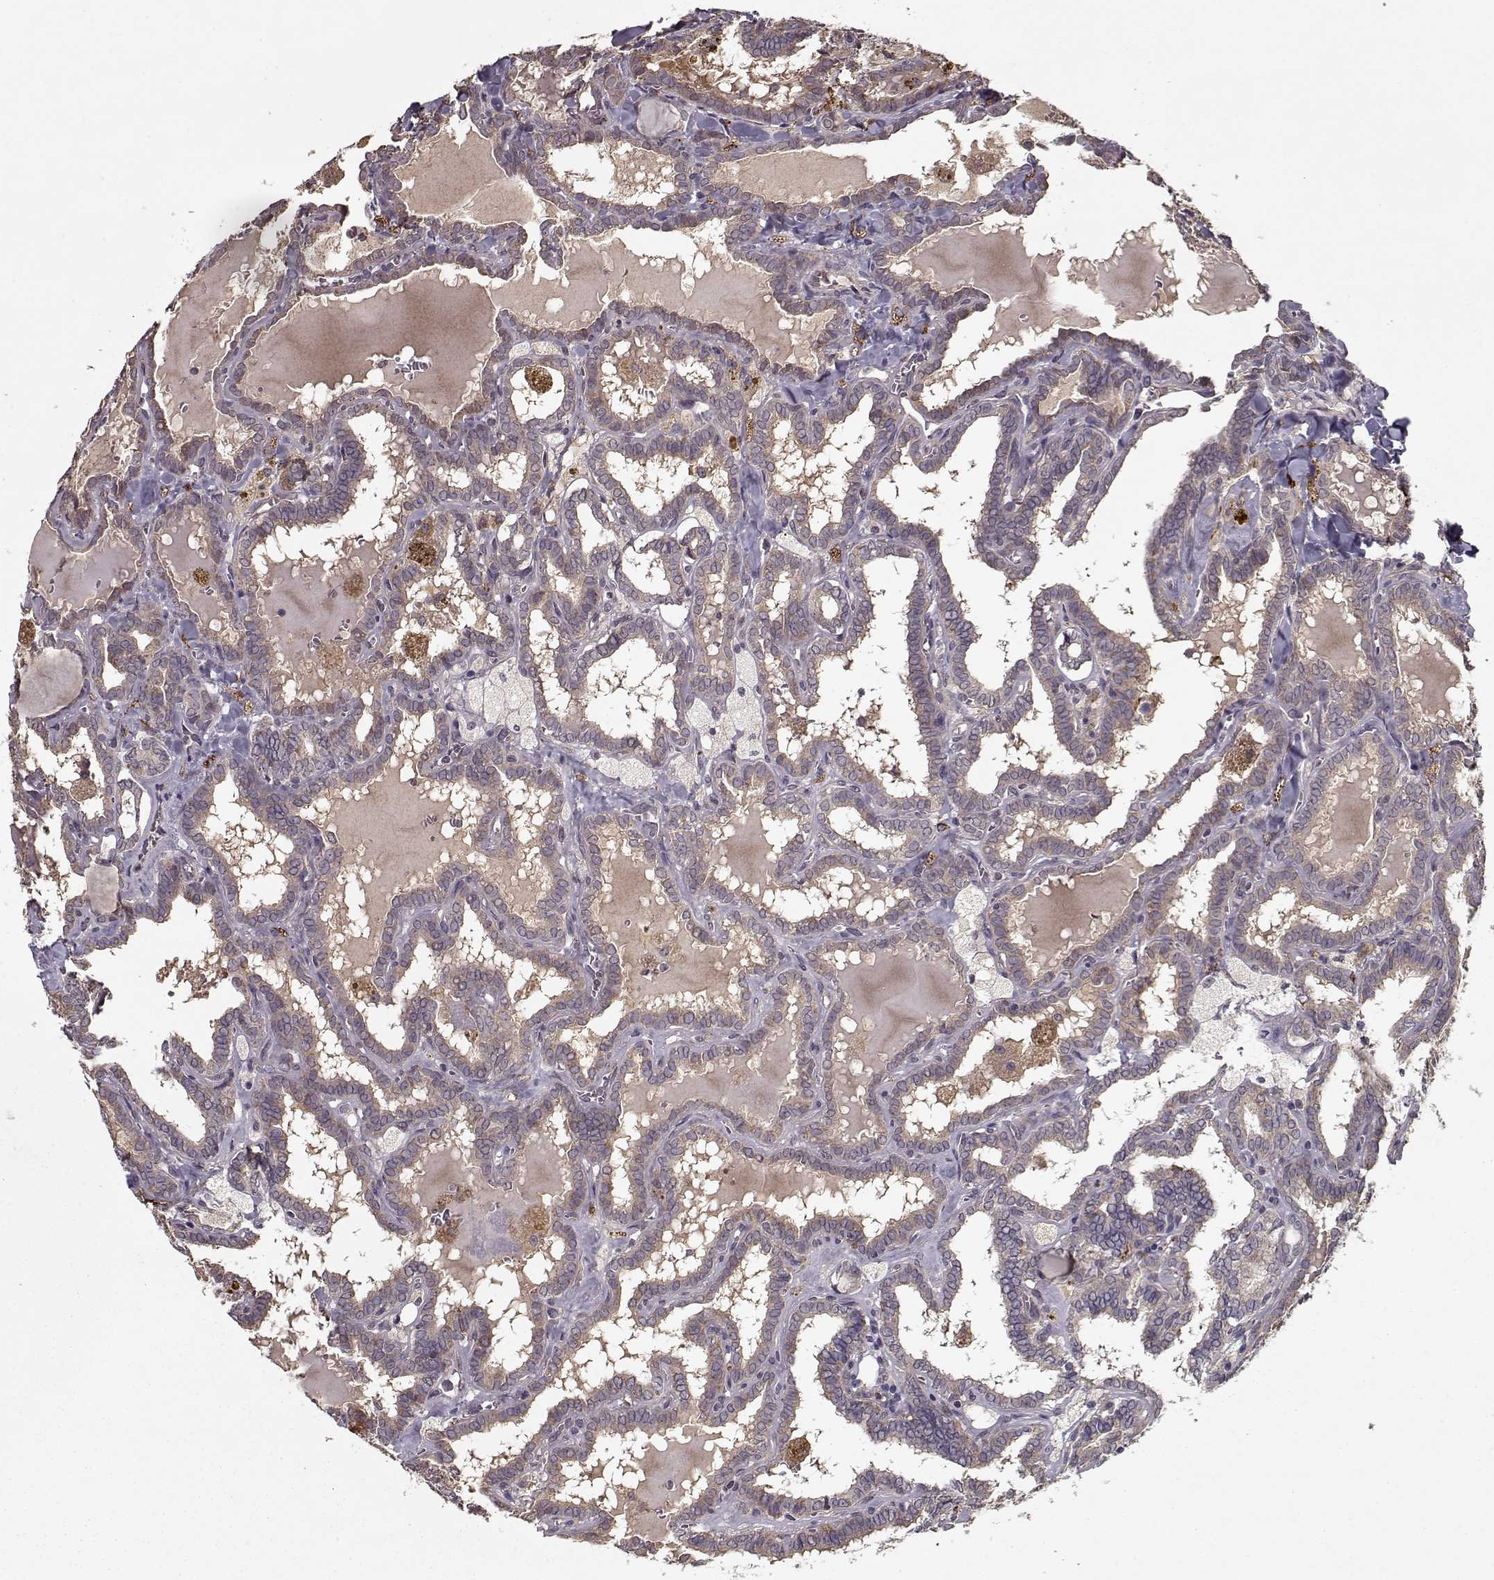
{"staining": {"intensity": "weak", "quantity": ">75%", "location": "cytoplasmic/membranous"}, "tissue": "thyroid cancer", "cell_type": "Tumor cells", "image_type": "cancer", "snomed": [{"axis": "morphology", "description": "Papillary adenocarcinoma, NOS"}, {"axis": "topography", "description": "Thyroid gland"}], "caption": "High-magnification brightfield microscopy of papillary adenocarcinoma (thyroid) stained with DAB (3,3'-diaminobenzidine) (brown) and counterstained with hematoxylin (blue). tumor cells exhibit weak cytoplasmic/membranous expression is present in approximately>75% of cells. The staining is performed using DAB (3,3'-diaminobenzidine) brown chromogen to label protein expression. The nuclei are counter-stained blue using hematoxylin.", "gene": "IMMP1L", "patient": {"sex": "female", "age": 39}}